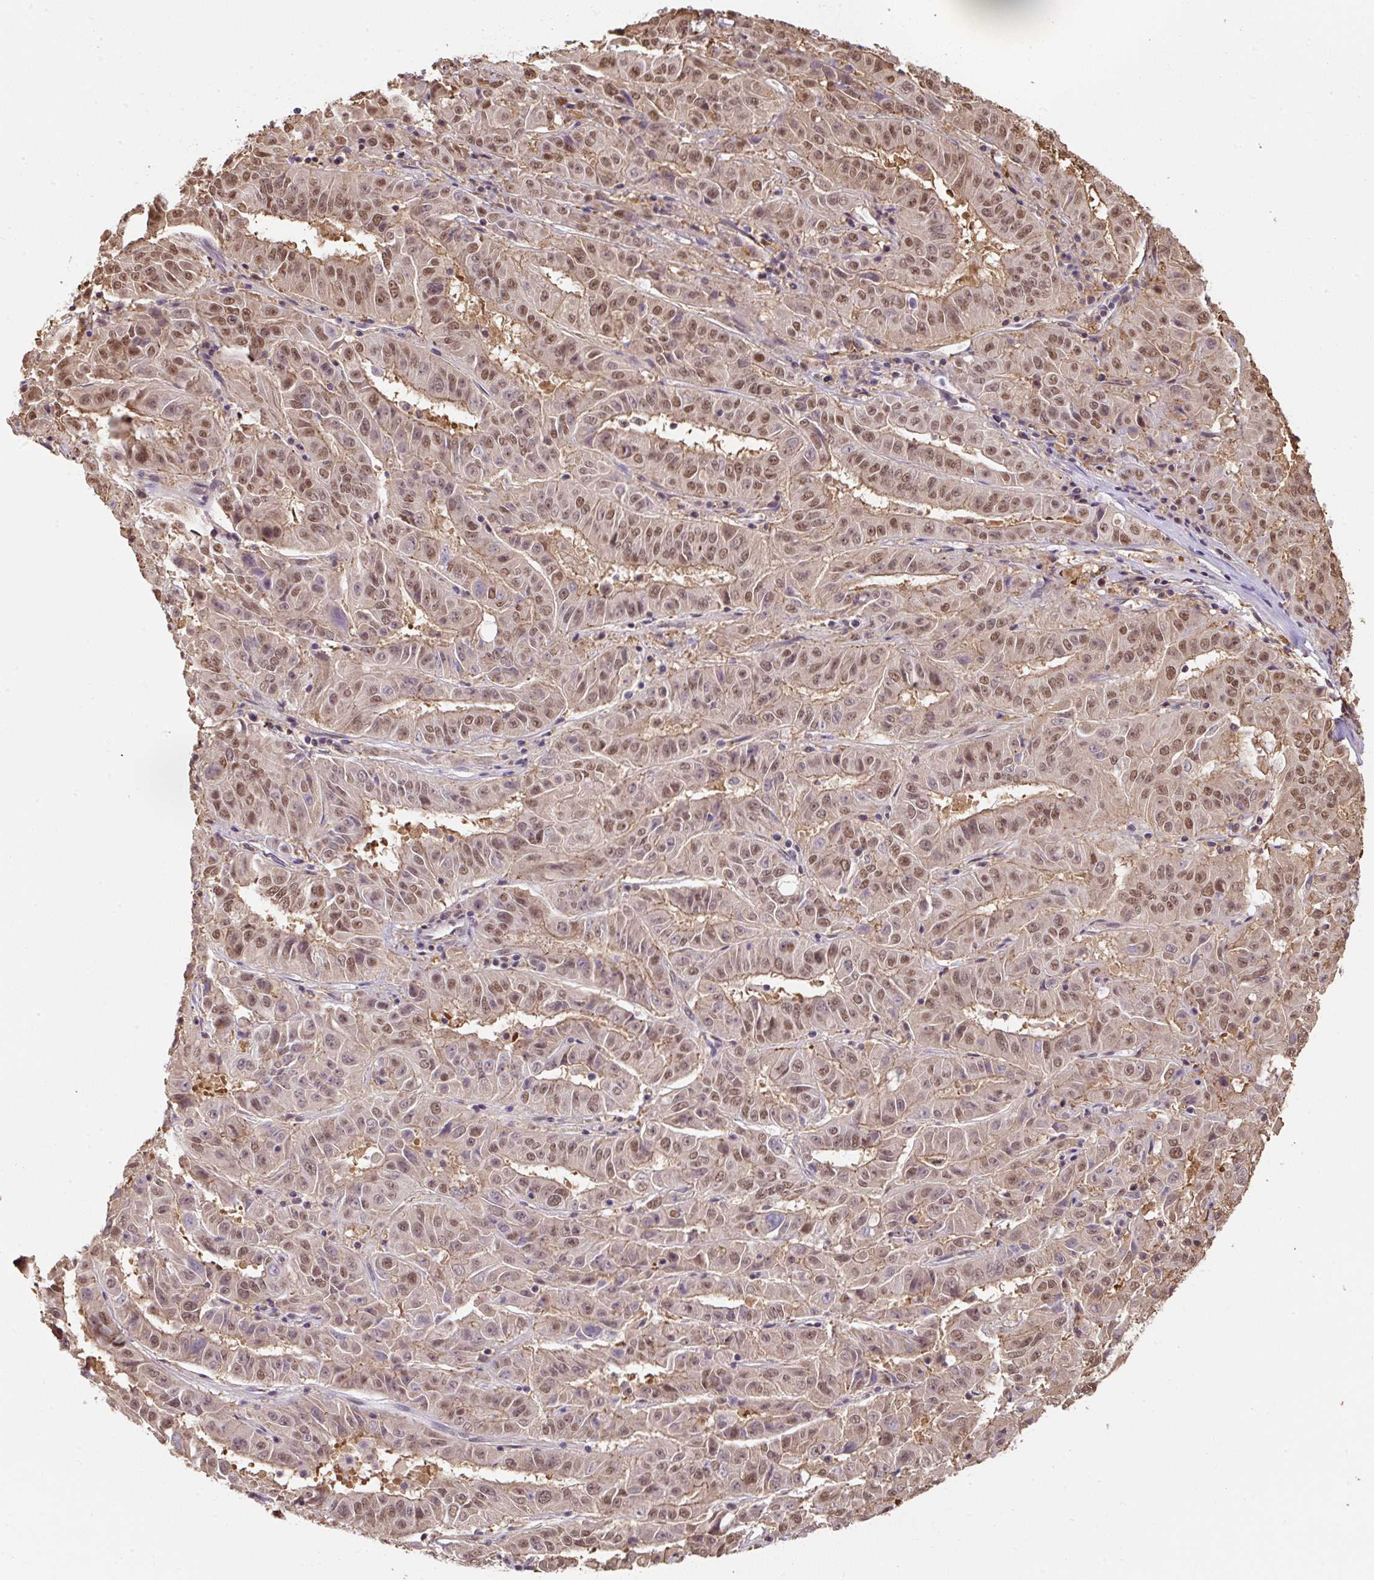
{"staining": {"intensity": "moderate", "quantity": ">75%", "location": "cytoplasmic/membranous,nuclear"}, "tissue": "pancreatic cancer", "cell_type": "Tumor cells", "image_type": "cancer", "snomed": [{"axis": "morphology", "description": "Adenocarcinoma, NOS"}, {"axis": "topography", "description": "Pancreas"}], "caption": "Human pancreatic cancer (adenocarcinoma) stained with a protein marker shows moderate staining in tumor cells.", "gene": "ST13", "patient": {"sex": "male", "age": 63}}